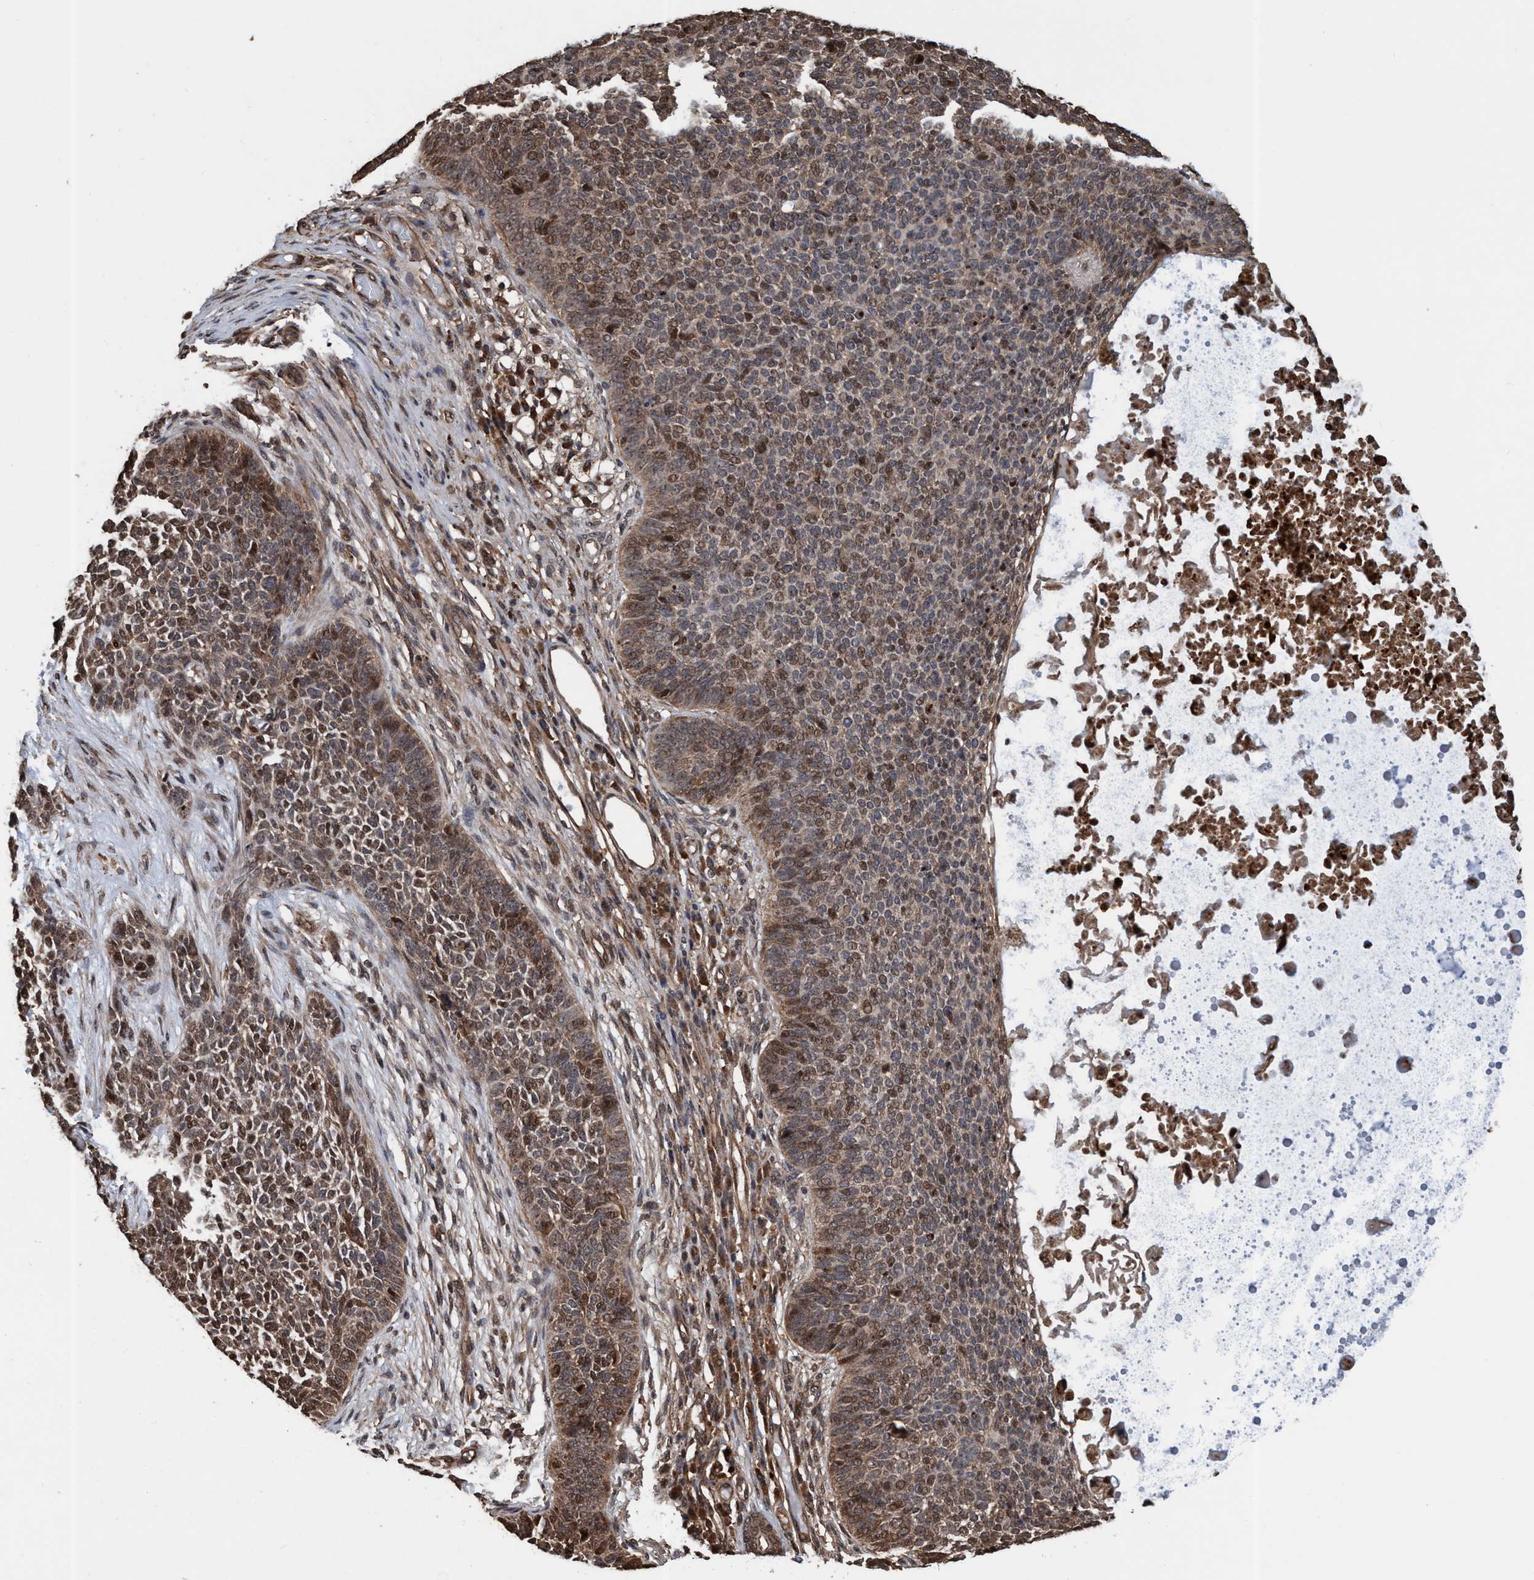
{"staining": {"intensity": "moderate", "quantity": ">75%", "location": "cytoplasmic/membranous,nuclear"}, "tissue": "skin cancer", "cell_type": "Tumor cells", "image_type": "cancer", "snomed": [{"axis": "morphology", "description": "Basal cell carcinoma"}, {"axis": "topography", "description": "Skin"}], "caption": "Tumor cells exhibit medium levels of moderate cytoplasmic/membranous and nuclear positivity in about >75% of cells in human skin basal cell carcinoma. (DAB (3,3'-diaminobenzidine) = brown stain, brightfield microscopy at high magnification).", "gene": "TRPC7", "patient": {"sex": "female", "age": 84}}